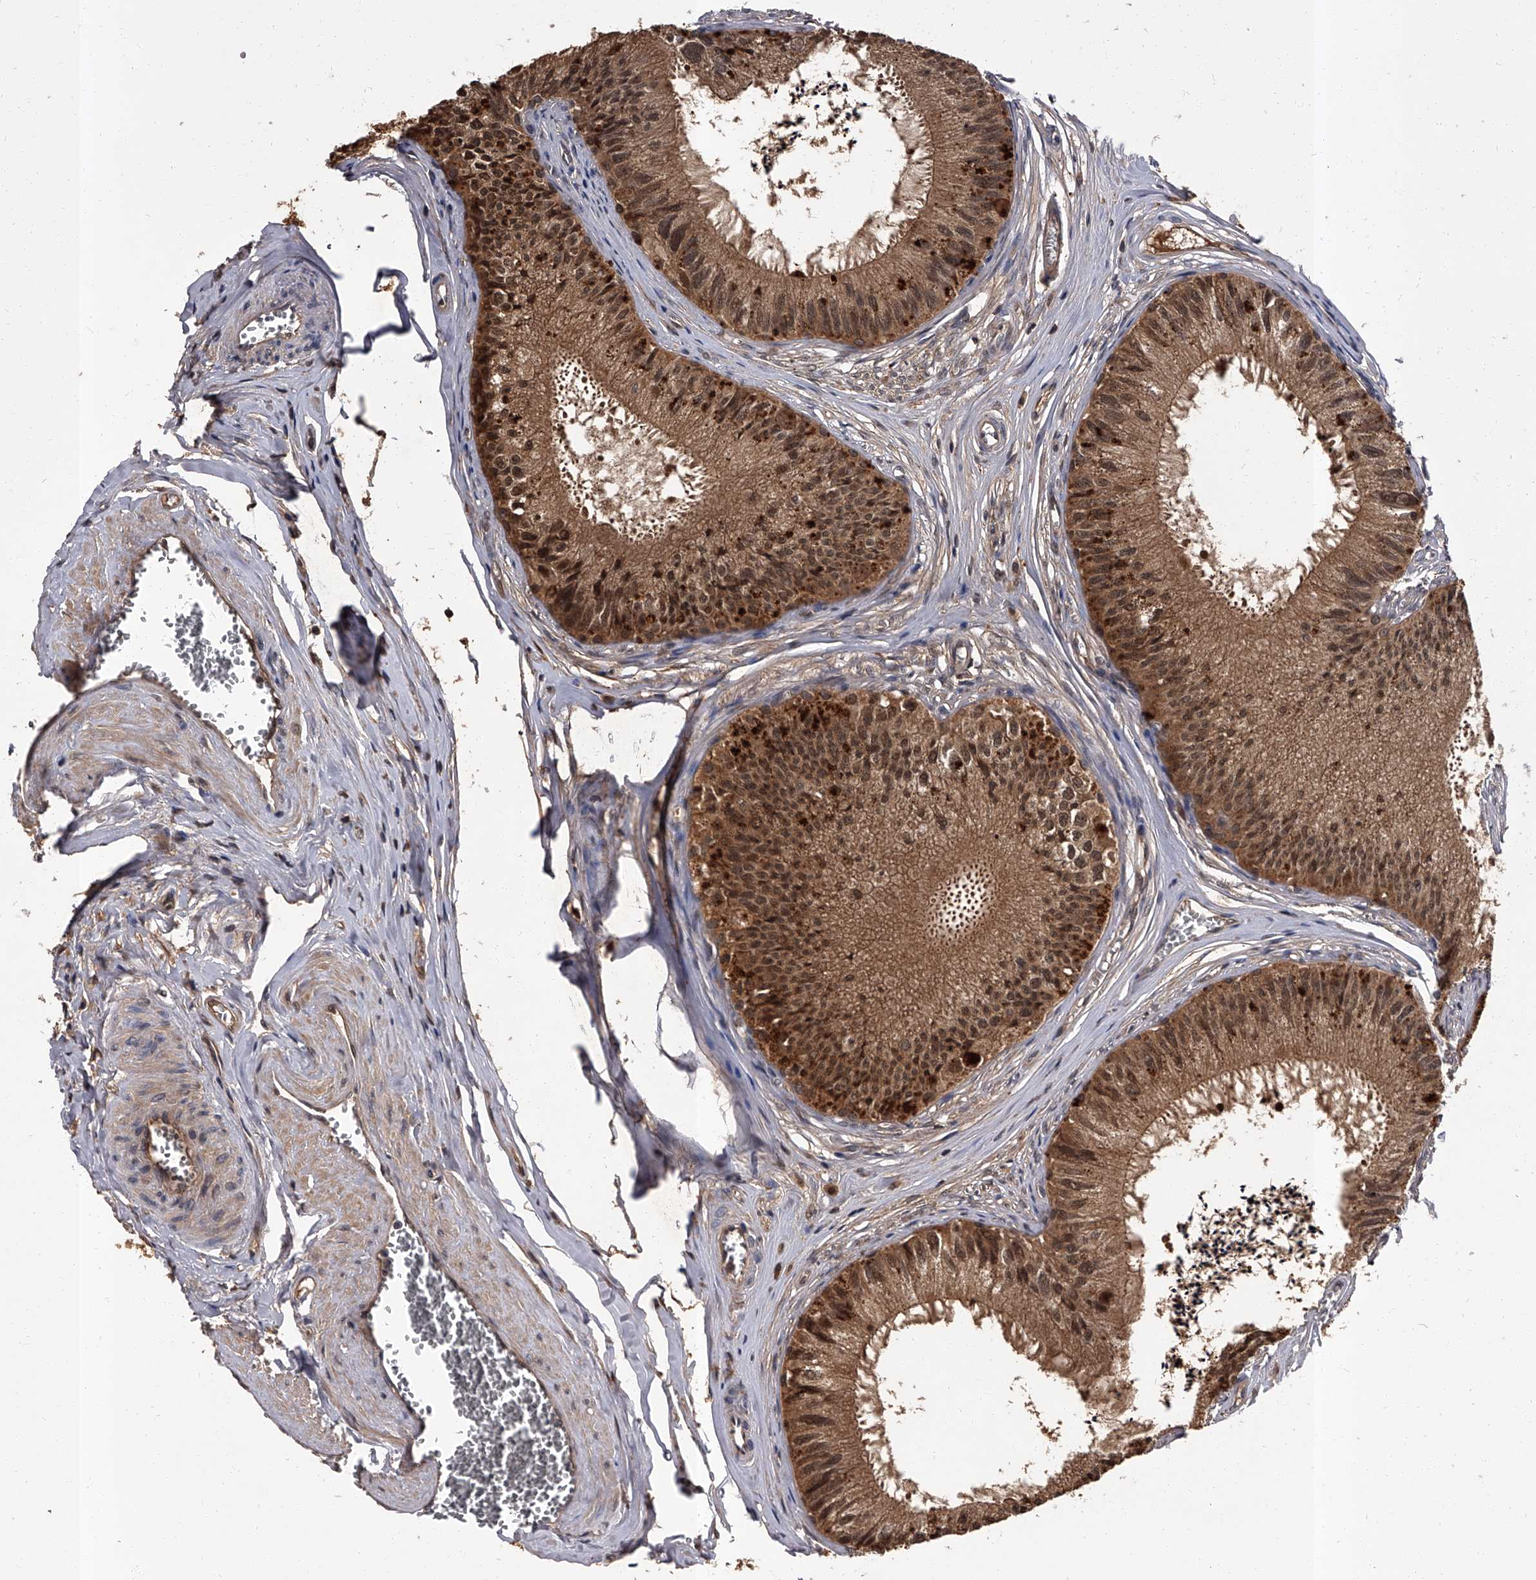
{"staining": {"intensity": "strong", "quantity": "25%-75%", "location": "cytoplasmic/membranous,nuclear"}, "tissue": "epididymis", "cell_type": "Glandular cells", "image_type": "normal", "snomed": [{"axis": "morphology", "description": "Normal tissue, NOS"}, {"axis": "topography", "description": "Epididymis"}], "caption": "Glandular cells reveal strong cytoplasmic/membranous,nuclear expression in about 25%-75% of cells in normal epididymis.", "gene": "SLC18B1", "patient": {"sex": "male", "age": 79}}